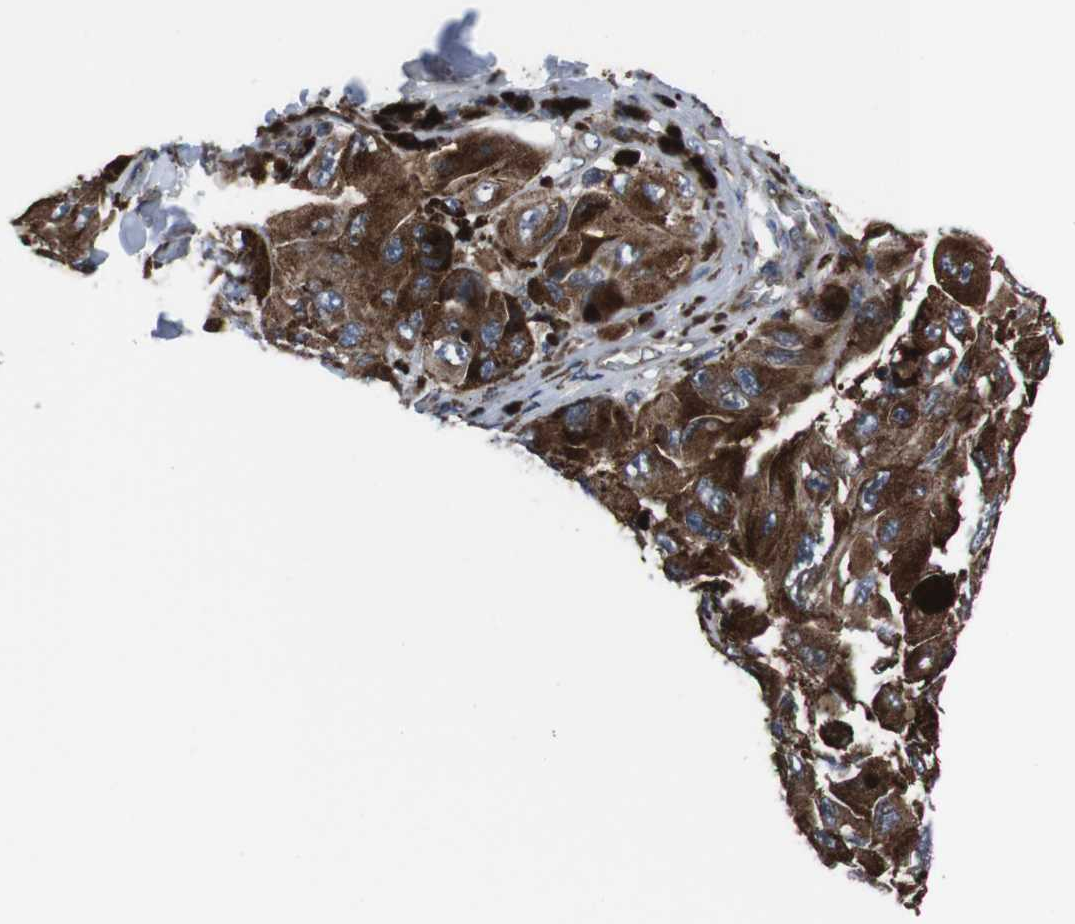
{"staining": {"intensity": "strong", "quantity": ">75%", "location": "cytoplasmic/membranous"}, "tissue": "melanoma", "cell_type": "Tumor cells", "image_type": "cancer", "snomed": [{"axis": "morphology", "description": "Malignant melanoma, NOS"}, {"axis": "topography", "description": "Skin"}], "caption": "About >75% of tumor cells in human melanoma demonstrate strong cytoplasmic/membranous protein positivity as visualized by brown immunohistochemical staining.", "gene": "EIF4A2", "patient": {"sex": "female", "age": 73}}